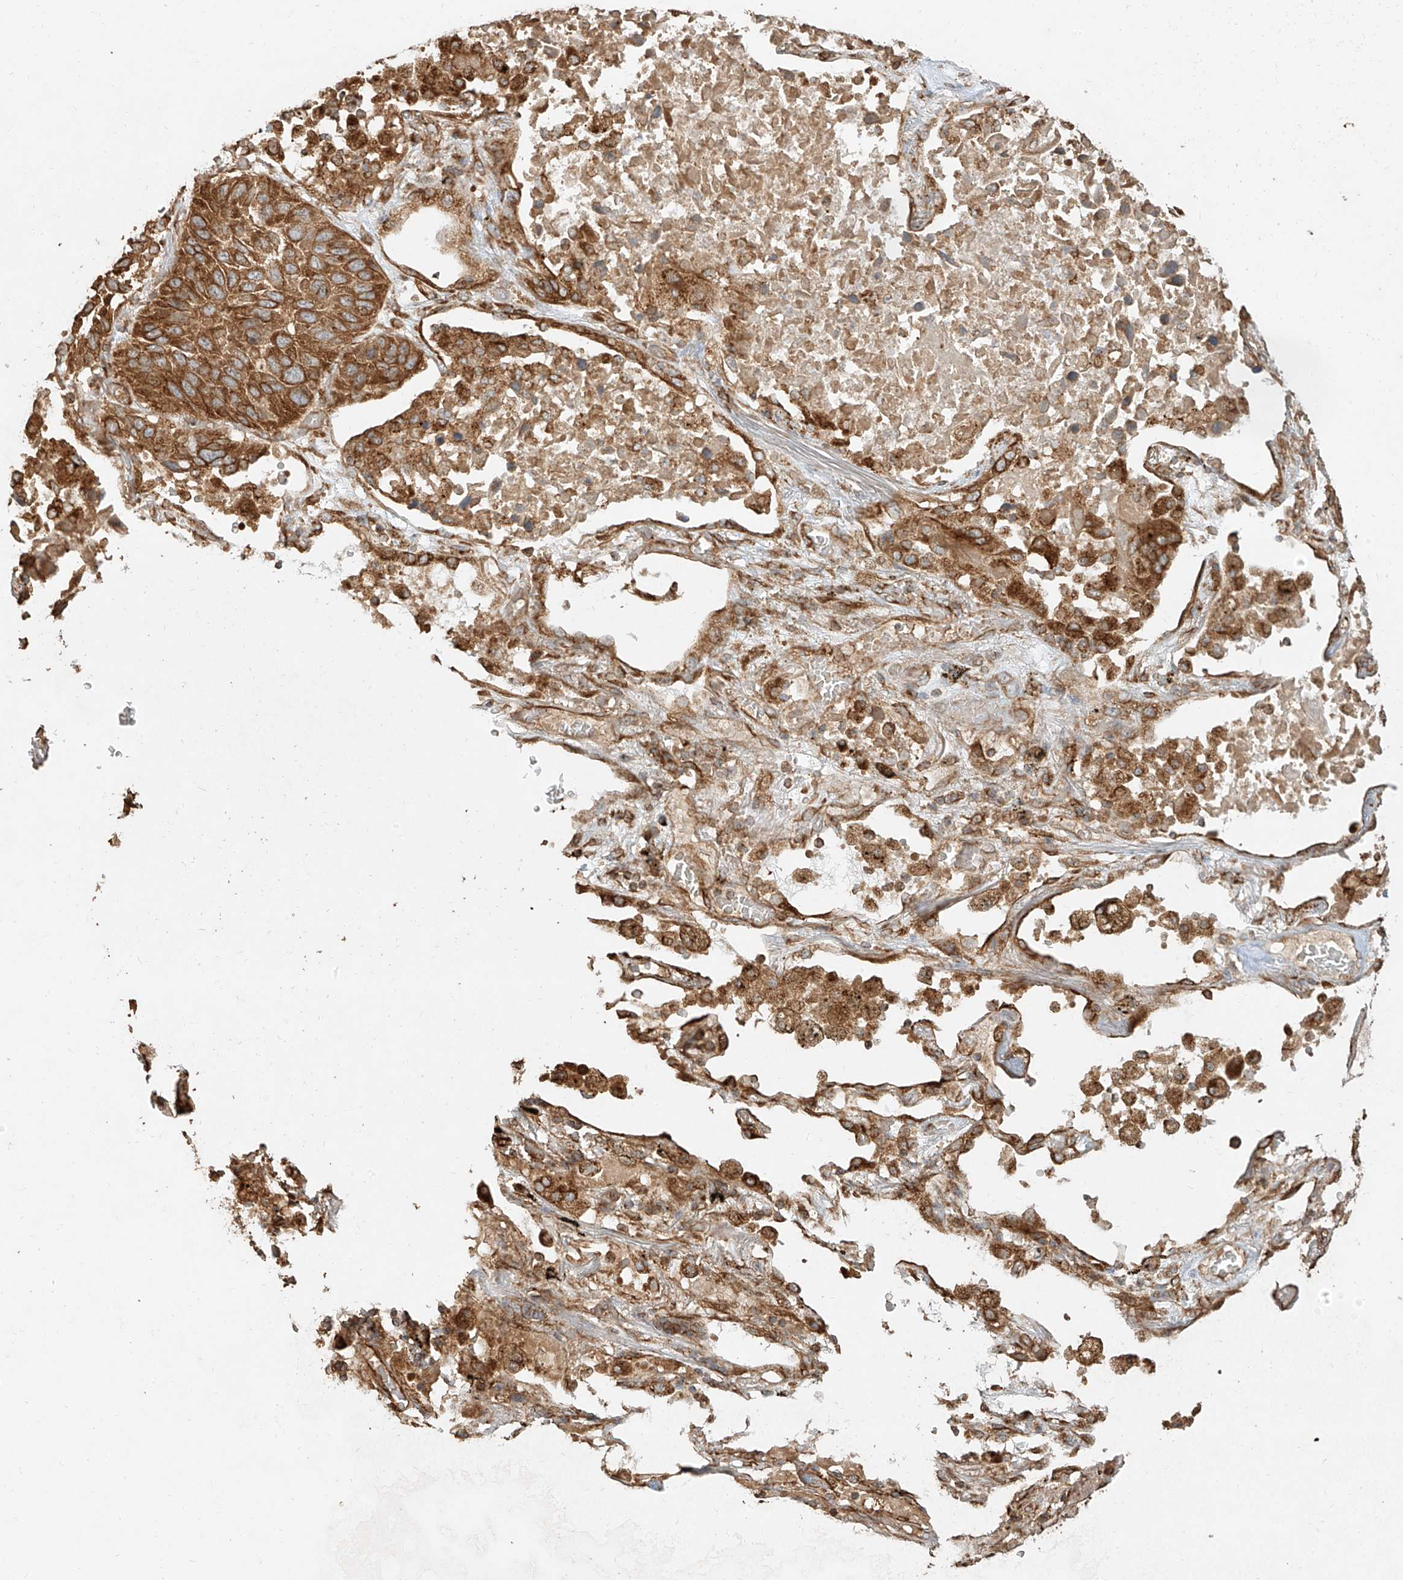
{"staining": {"intensity": "moderate", "quantity": ">75%", "location": "cytoplasmic/membranous"}, "tissue": "lung cancer", "cell_type": "Tumor cells", "image_type": "cancer", "snomed": [{"axis": "morphology", "description": "Squamous cell carcinoma, NOS"}, {"axis": "topography", "description": "Lung"}], "caption": "There is medium levels of moderate cytoplasmic/membranous positivity in tumor cells of squamous cell carcinoma (lung), as demonstrated by immunohistochemical staining (brown color).", "gene": "EFNB1", "patient": {"sex": "male", "age": 57}}